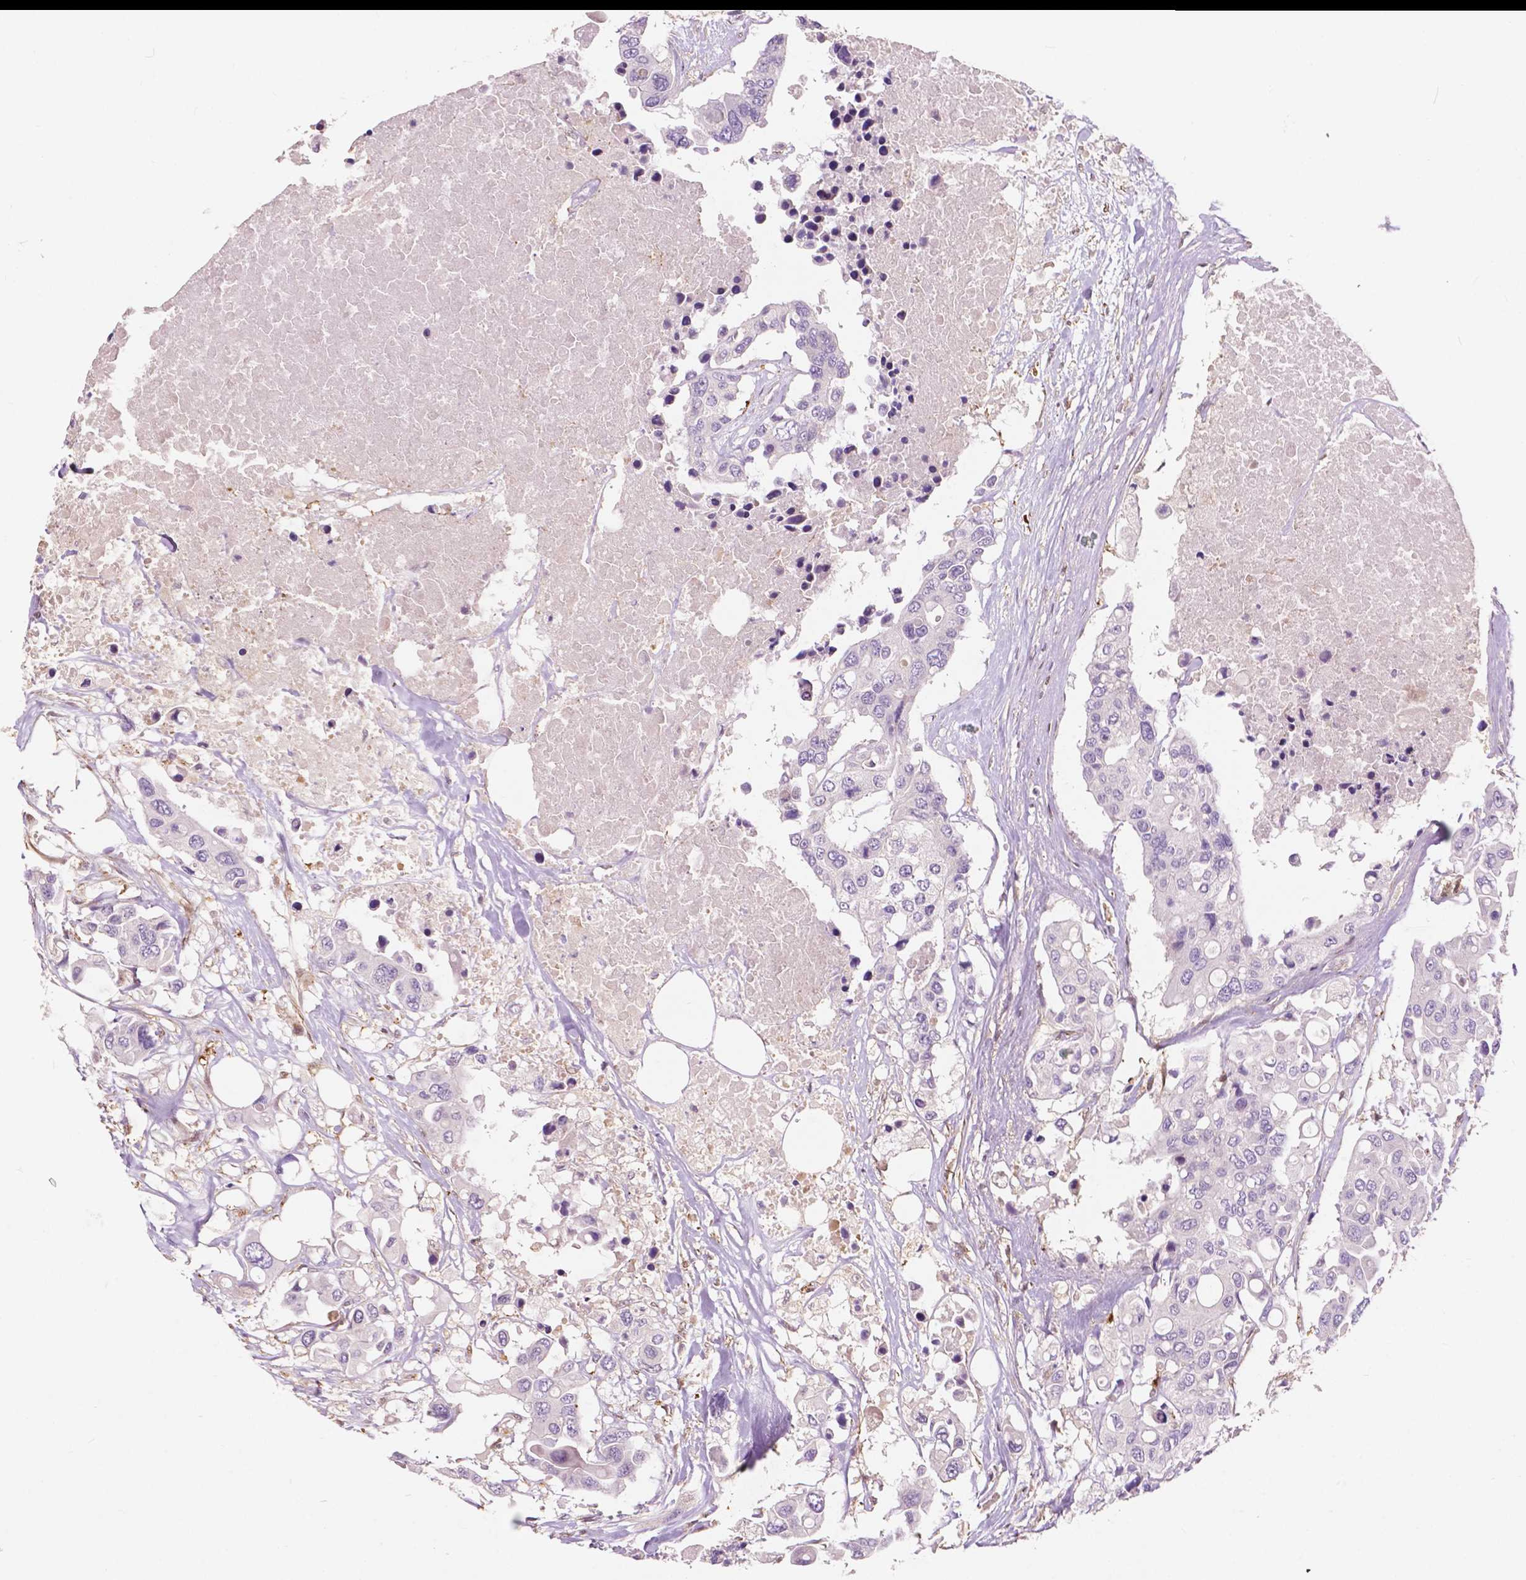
{"staining": {"intensity": "negative", "quantity": "none", "location": "none"}, "tissue": "colorectal cancer", "cell_type": "Tumor cells", "image_type": "cancer", "snomed": [{"axis": "morphology", "description": "Adenocarcinoma, NOS"}, {"axis": "topography", "description": "Colon"}], "caption": "IHC histopathology image of colorectal adenocarcinoma stained for a protein (brown), which reveals no staining in tumor cells. (Brightfield microscopy of DAB immunohistochemistry at high magnification).", "gene": "GPR37", "patient": {"sex": "male", "age": 77}}